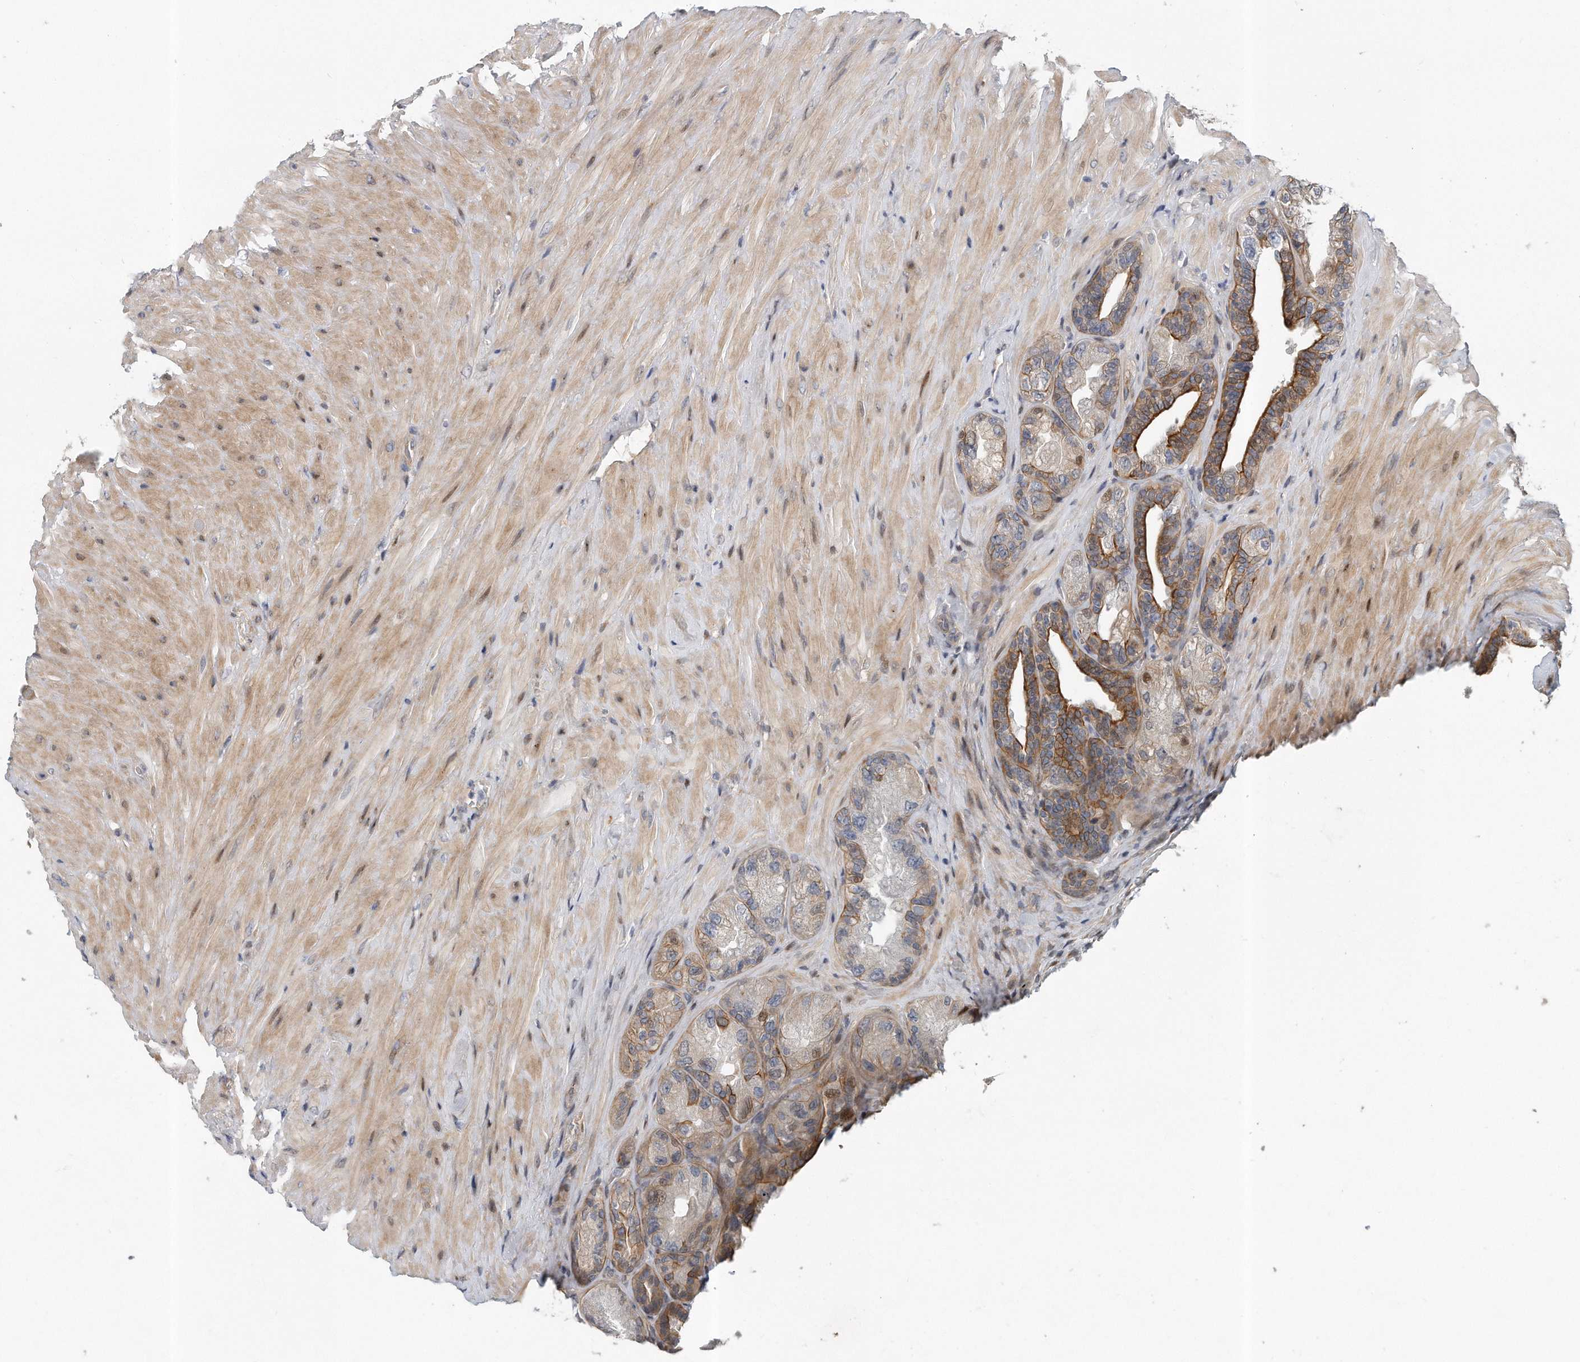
{"staining": {"intensity": "strong", "quantity": "<25%", "location": "cytoplasmic/membranous"}, "tissue": "seminal vesicle", "cell_type": "Glandular cells", "image_type": "normal", "snomed": [{"axis": "morphology", "description": "Normal tissue, NOS"}, {"axis": "topography", "description": "Prostate"}, {"axis": "topography", "description": "Seminal veicle"}], "caption": "DAB immunohistochemical staining of benign seminal vesicle exhibits strong cytoplasmic/membranous protein staining in approximately <25% of glandular cells.", "gene": "PCDH8", "patient": {"sex": "male", "age": 67}}